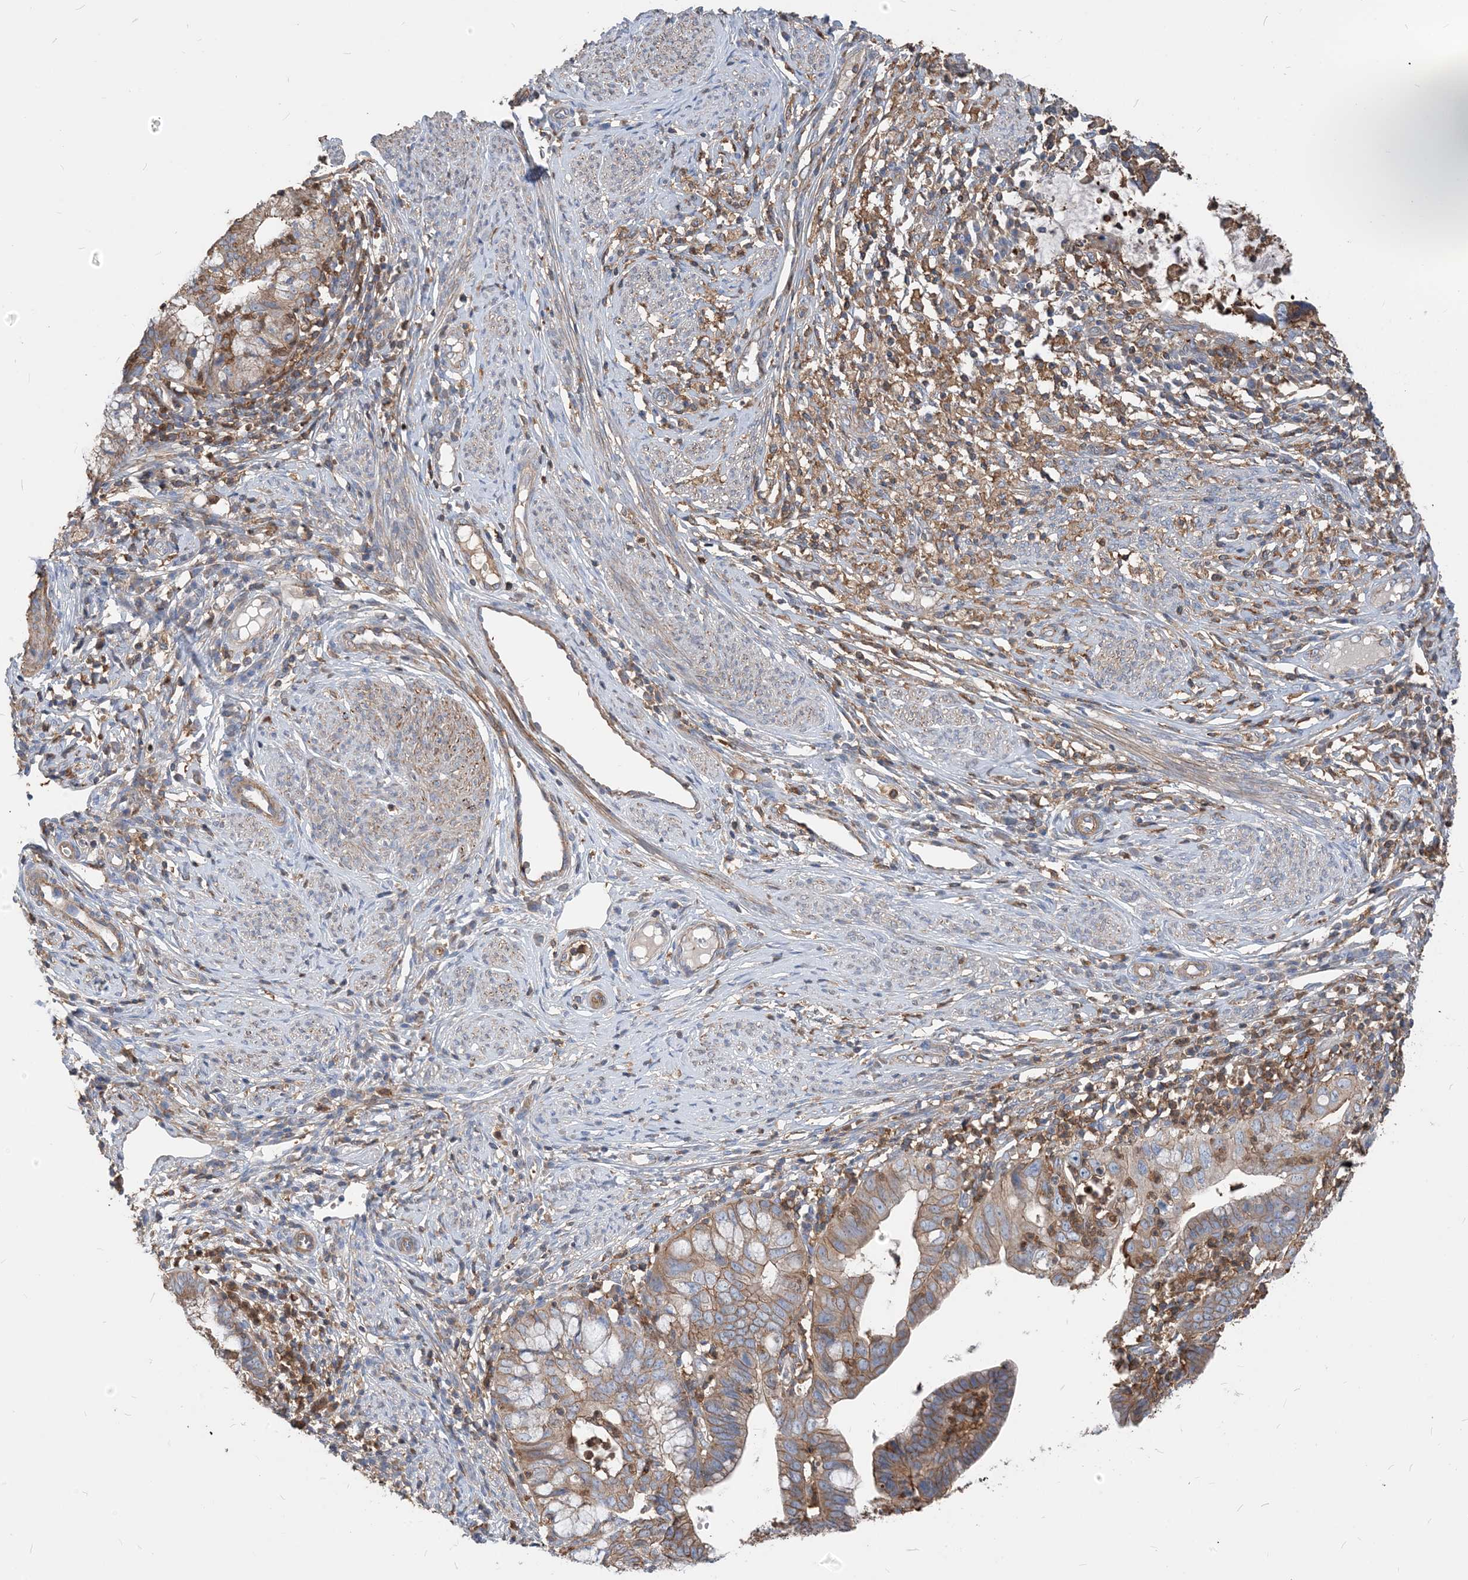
{"staining": {"intensity": "moderate", "quantity": "25%-75%", "location": "cytoplasmic/membranous"}, "tissue": "cervical cancer", "cell_type": "Tumor cells", "image_type": "cancer", "snomed": [{"axis": "morphology", "description": "Adenocarcinoma, NOS"}, {"axis": "topography", "description": "Cervix"}], "caption": "Adenocarcinoma (cervical) stained for a protein demonstrates moderate cytoplasmic/membranous positivity in tumor cells.", "gene": "PARVG", "patient": {"sex": "female", "age": 36}}